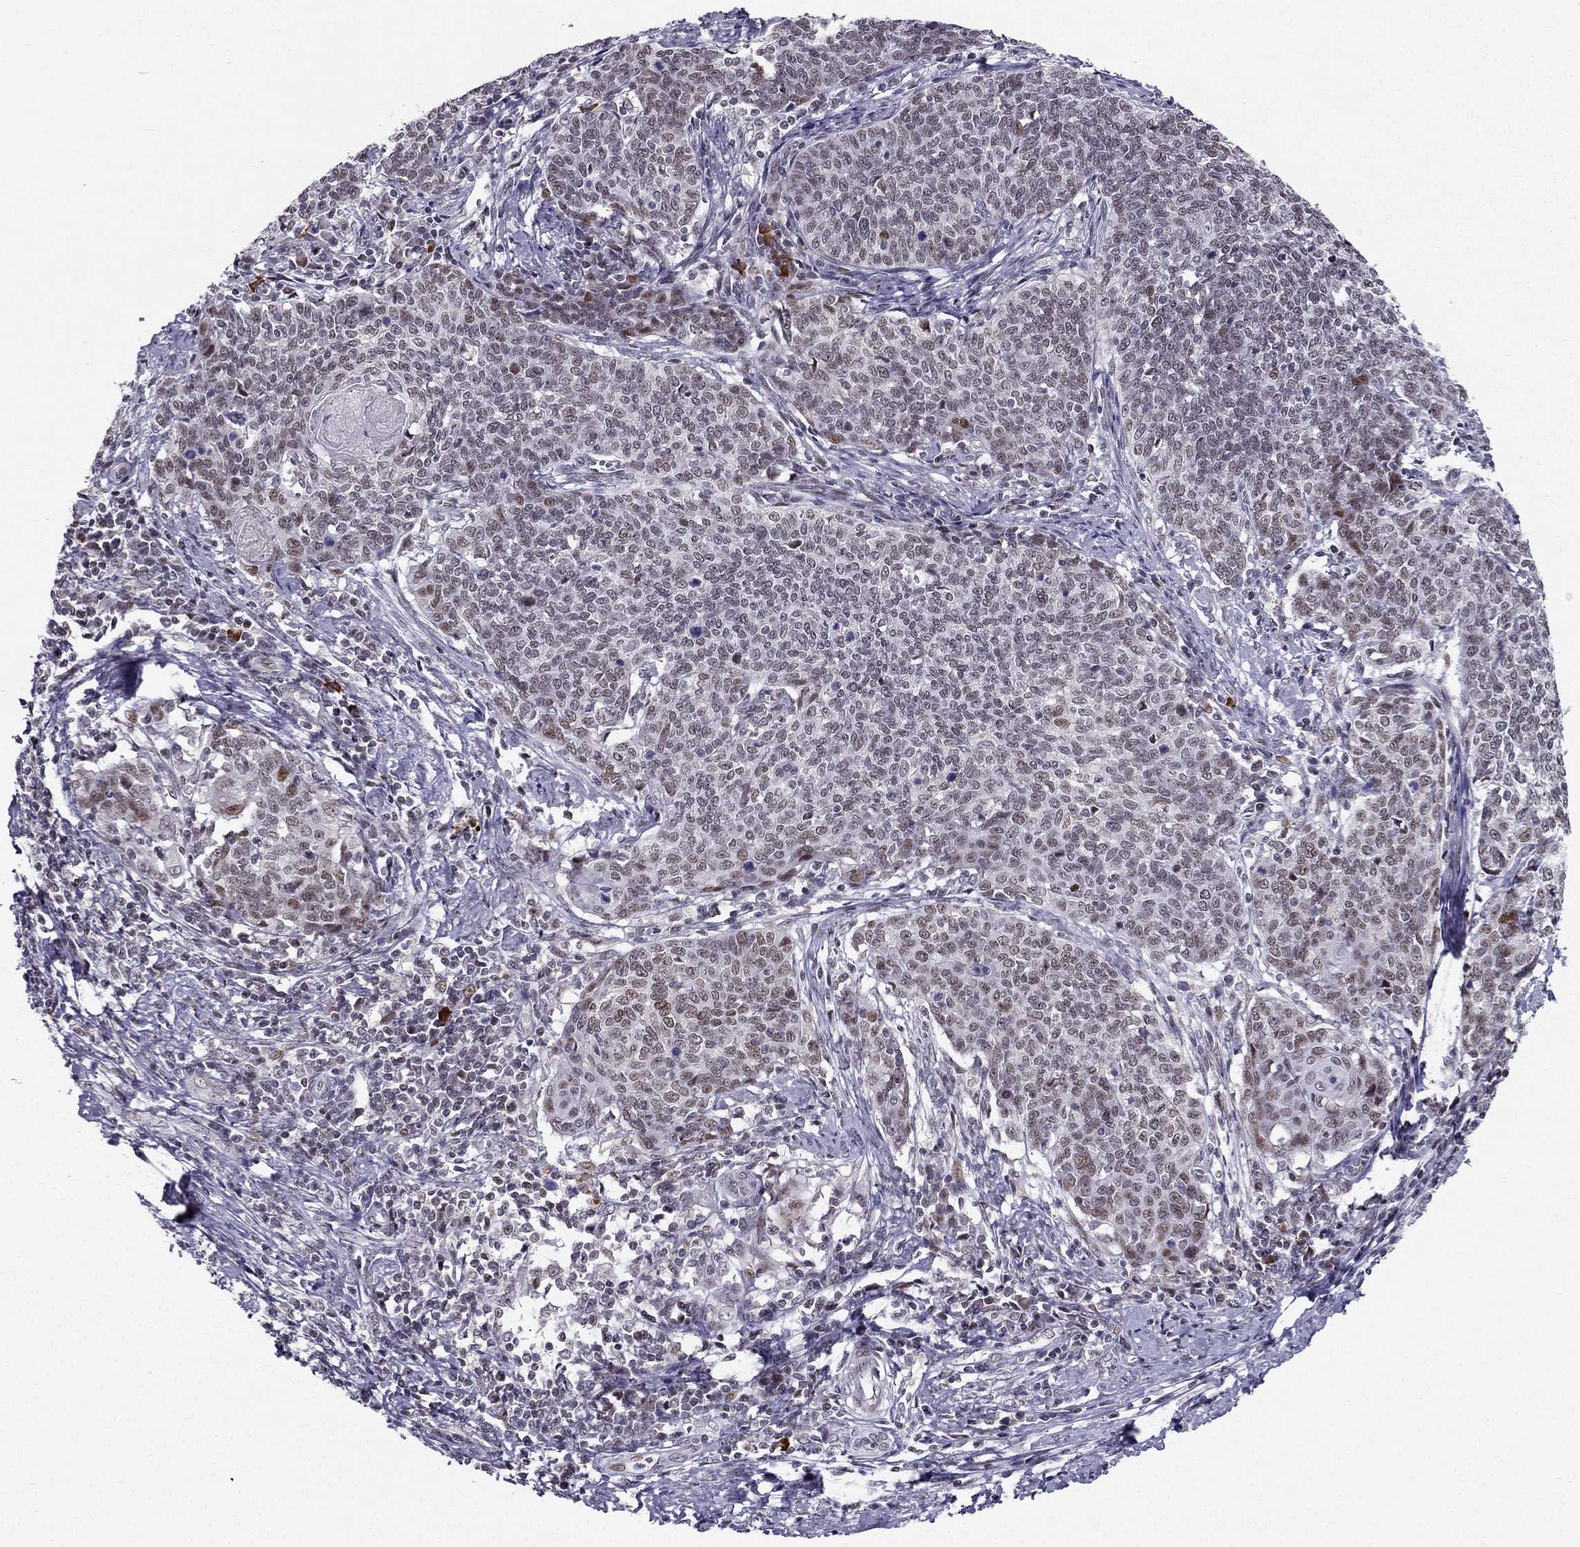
{"staining": {"intensity": "weak", "quantity": "<25%", "location": "nuclear"}, "tissue": "cervical cancer", "cell_type": "Tumor cells", "image_type": "cancer", "snomed": [{"axis": "morphology", "description": "Squamous cell carcinoma, NOS"}, {"axis": "topography", "description": "Cervix"}], "caption": "Immunohistochemistry histopathology image of squamous cell carcinoma (cervical) stained for a protein (brown), which reveals no positivity in tumor cells.", "gene": "RPRD2", "patient": {"sex": "female", "age": 39}}